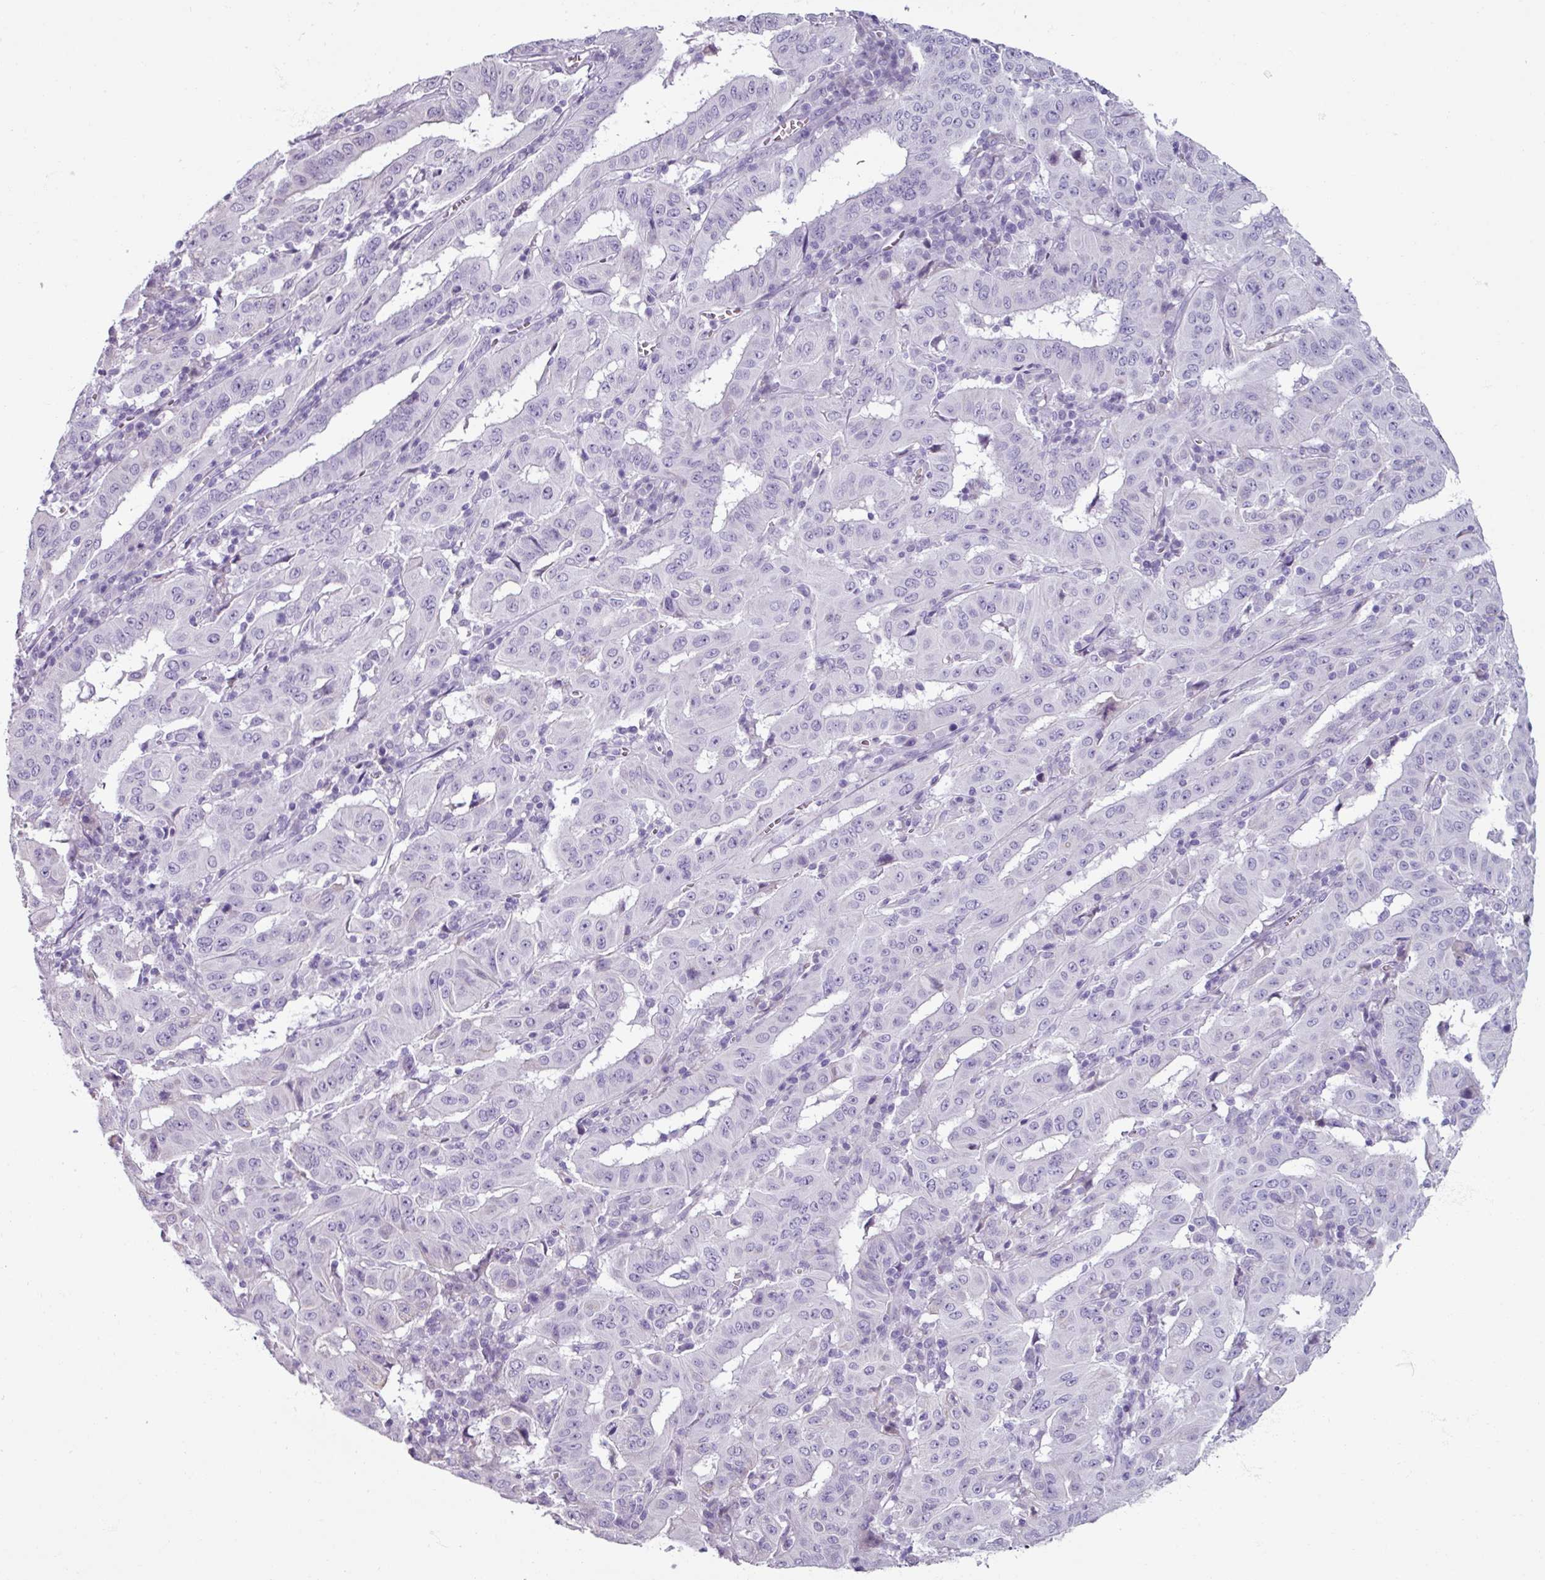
{"staining": {"intensity": "negative", "quantity": "none", "location": "none"}, "tissue": "pancreatic cancer", "cell_type": "Tumor cells", "image_type": "cancer", "snomed": [{"axis": "morphology", "description": "Adenocarcinoma, NOS"}, {"axis": "topography", "description": "Pancreas"}], "caption": "A high-resolution image shows immunohistochemistry (IHC) staining of pancreatic adenocarcinoma, which demonstrates no significant expression in tumor cells.", "gene": "SPESP1", "patient": {"sex": "male", "age": 63}}